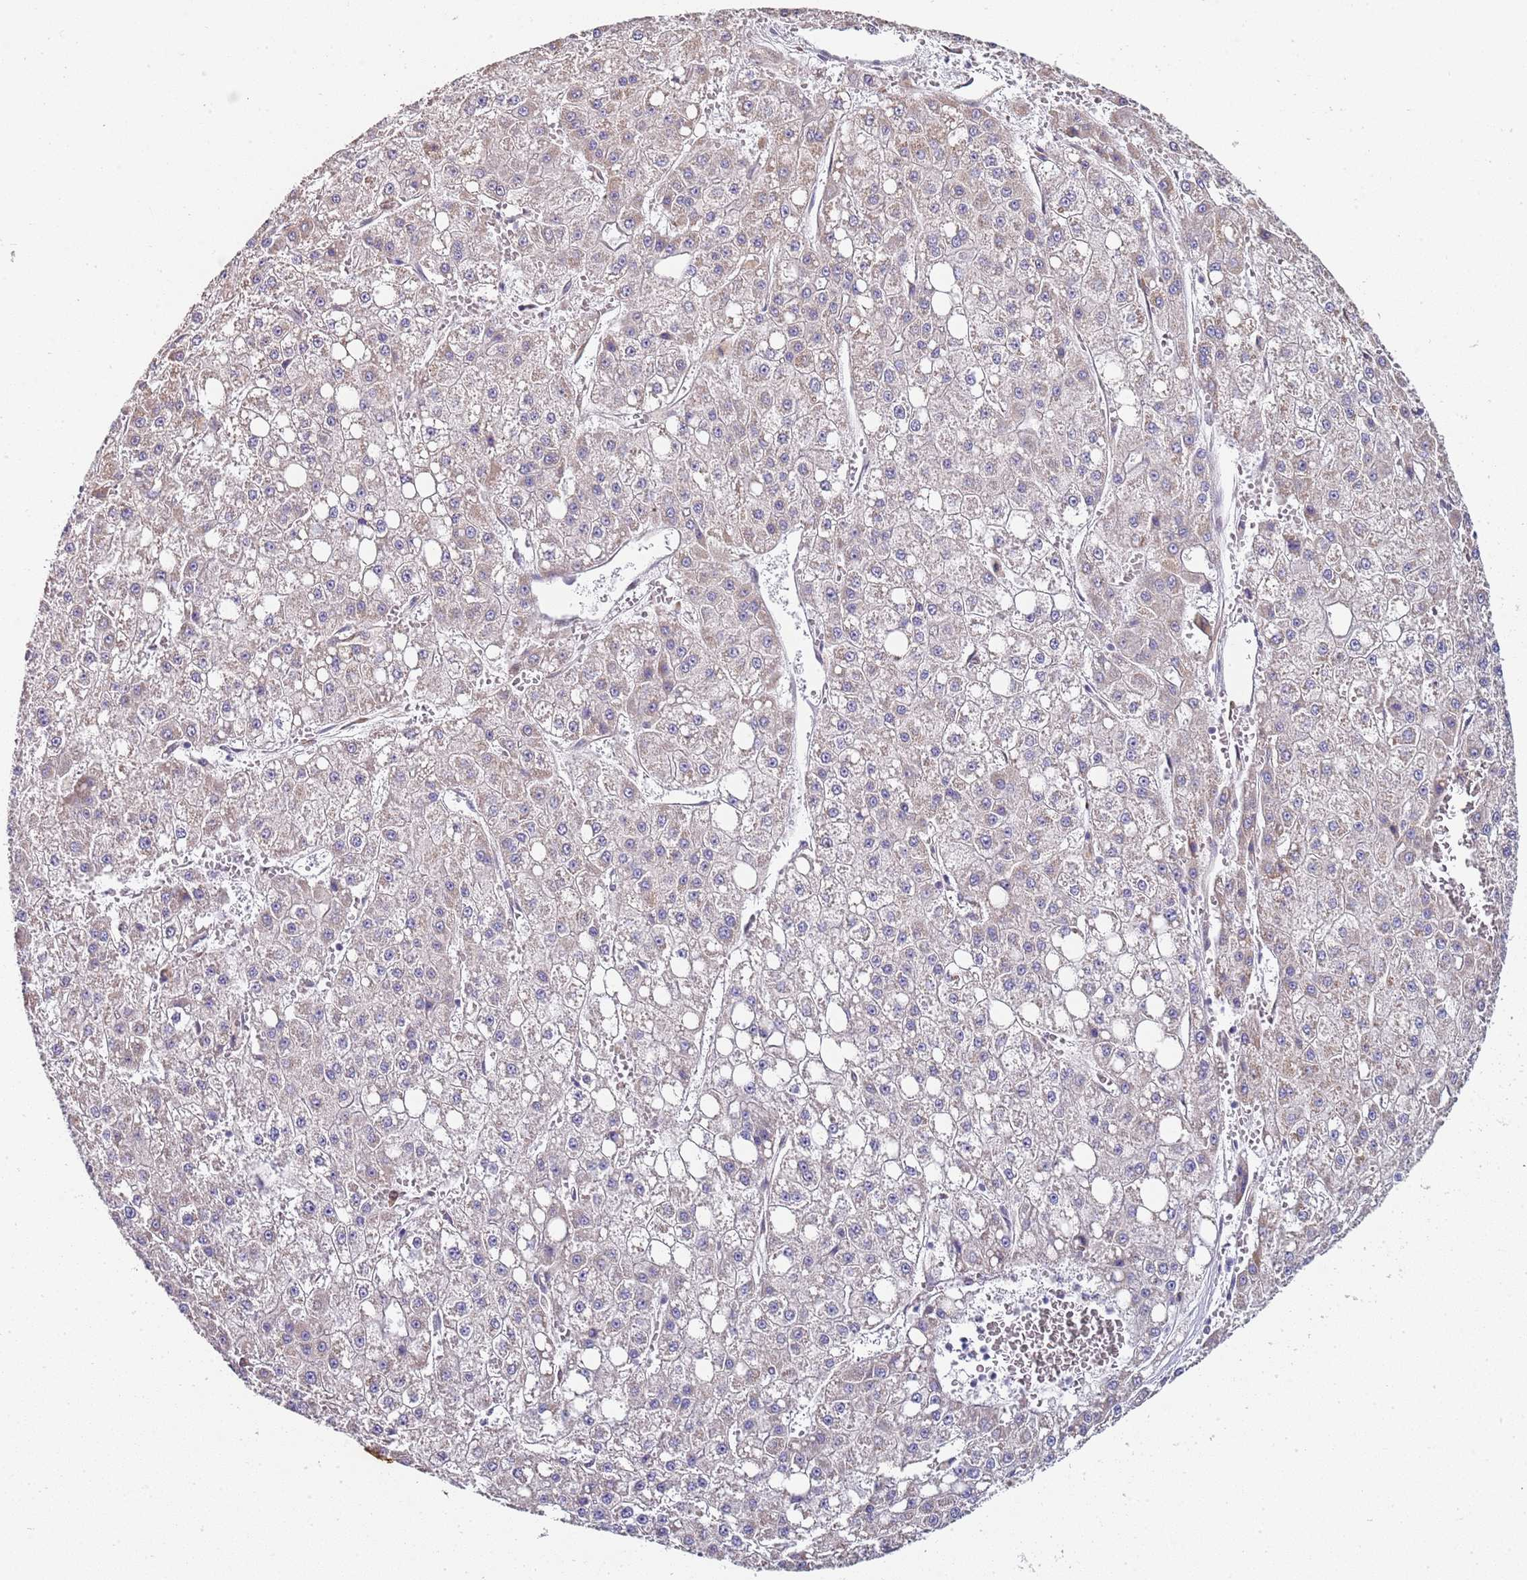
{"staining": {"intensity": "weak", "quantity": "<25%", "location": "cytoplasmic/membranous"}, "tissue": "liver cancer", "cell_type": "Tumor cells", "image_type": "cancer", "snomed": [{"axis": "morphology", "description": "Carcinoma, Hepatocellular, NOS"}, {"axis": "topography", "description": "Liver"}], "caption": "High power microscopy photomicrograph of an immunohistochemistry photomicrograph of liver hepatocellular carcinoma, revealing no significant positivity in tumor cells.", "gene": "TBC1D9", "patient": {"sex": "male", "age": 47}}